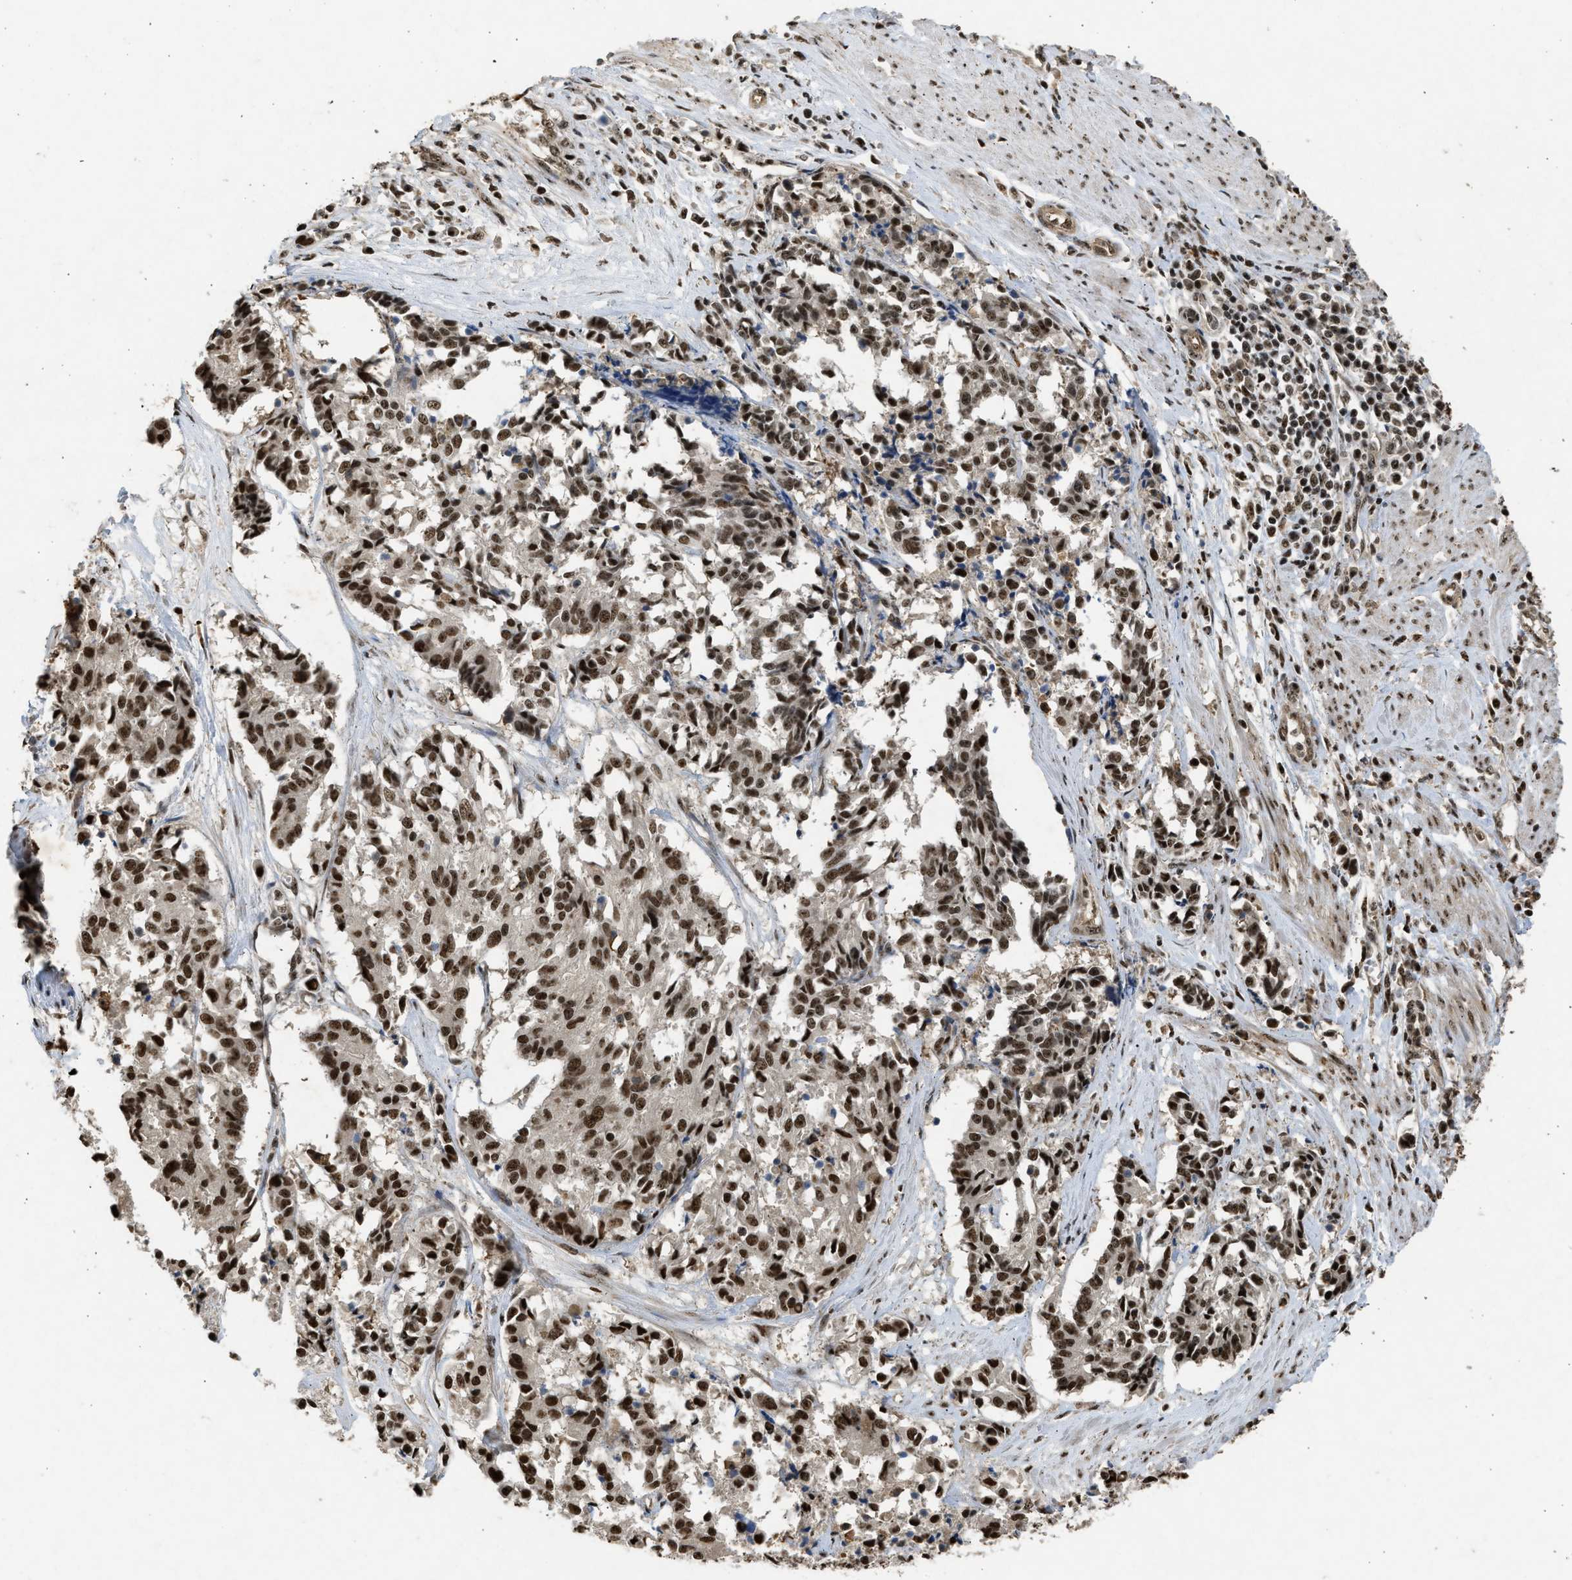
{"staining": {"intensity": "strong", "quantity": ">75%", "location": "nuclear"}, "tissue": "cervical cancer", "cell_type": "Tumor cells", "image_type": "cancer", "snomed": [{"axis": "morphology", "description": "Squamous cell carcinoma, NOS"}, {"axis": "topography", "description": "Cervix"}], "caption": "Protein staining of cervical cancer (squamous cell carcinoma) tissue demonstrates strong nuclear positivity in about >75% of tumor cells.", "gene": "TFDP2", "patient": {"sex": "female", "age": 35}}